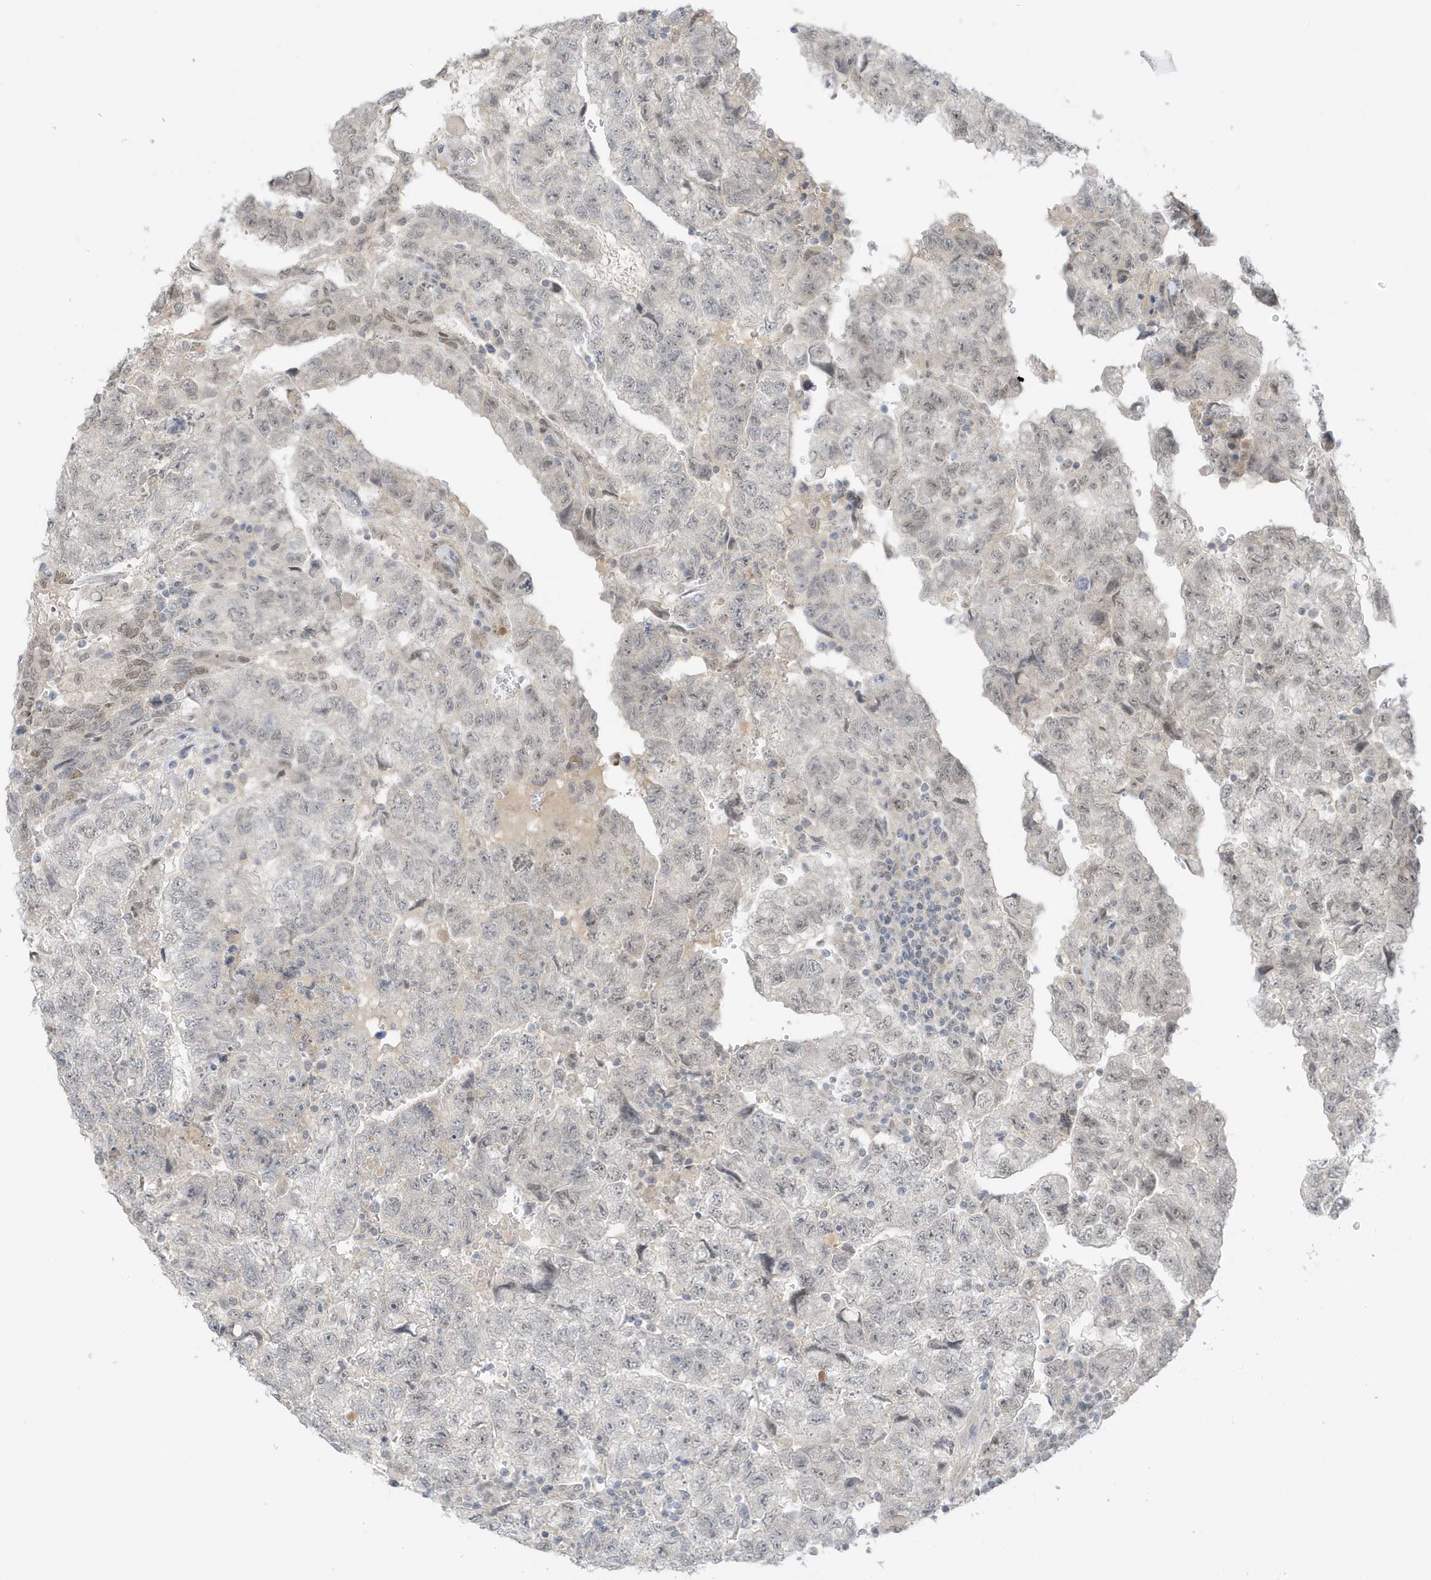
{"staining": {"intensity": "weak", "quantity": "<25%", "location": "nuclear"}, "tissue": "testis cancer", "cell_type": "Tumor cells", "image_type": "cancer", "snomed": [{"axis": "morphology", "description": "Carcinoma, Embryonal, NOS"}, {"axis": "topography", "description": "Testis"}], "caption": "A high-resolution photomicrograph shows IHC staining of embryonal carcinoma (testis), which displays no significant staining in tumor cells.", "gene": "MSL3", "patient": {"sex": "male", "age": 36}}